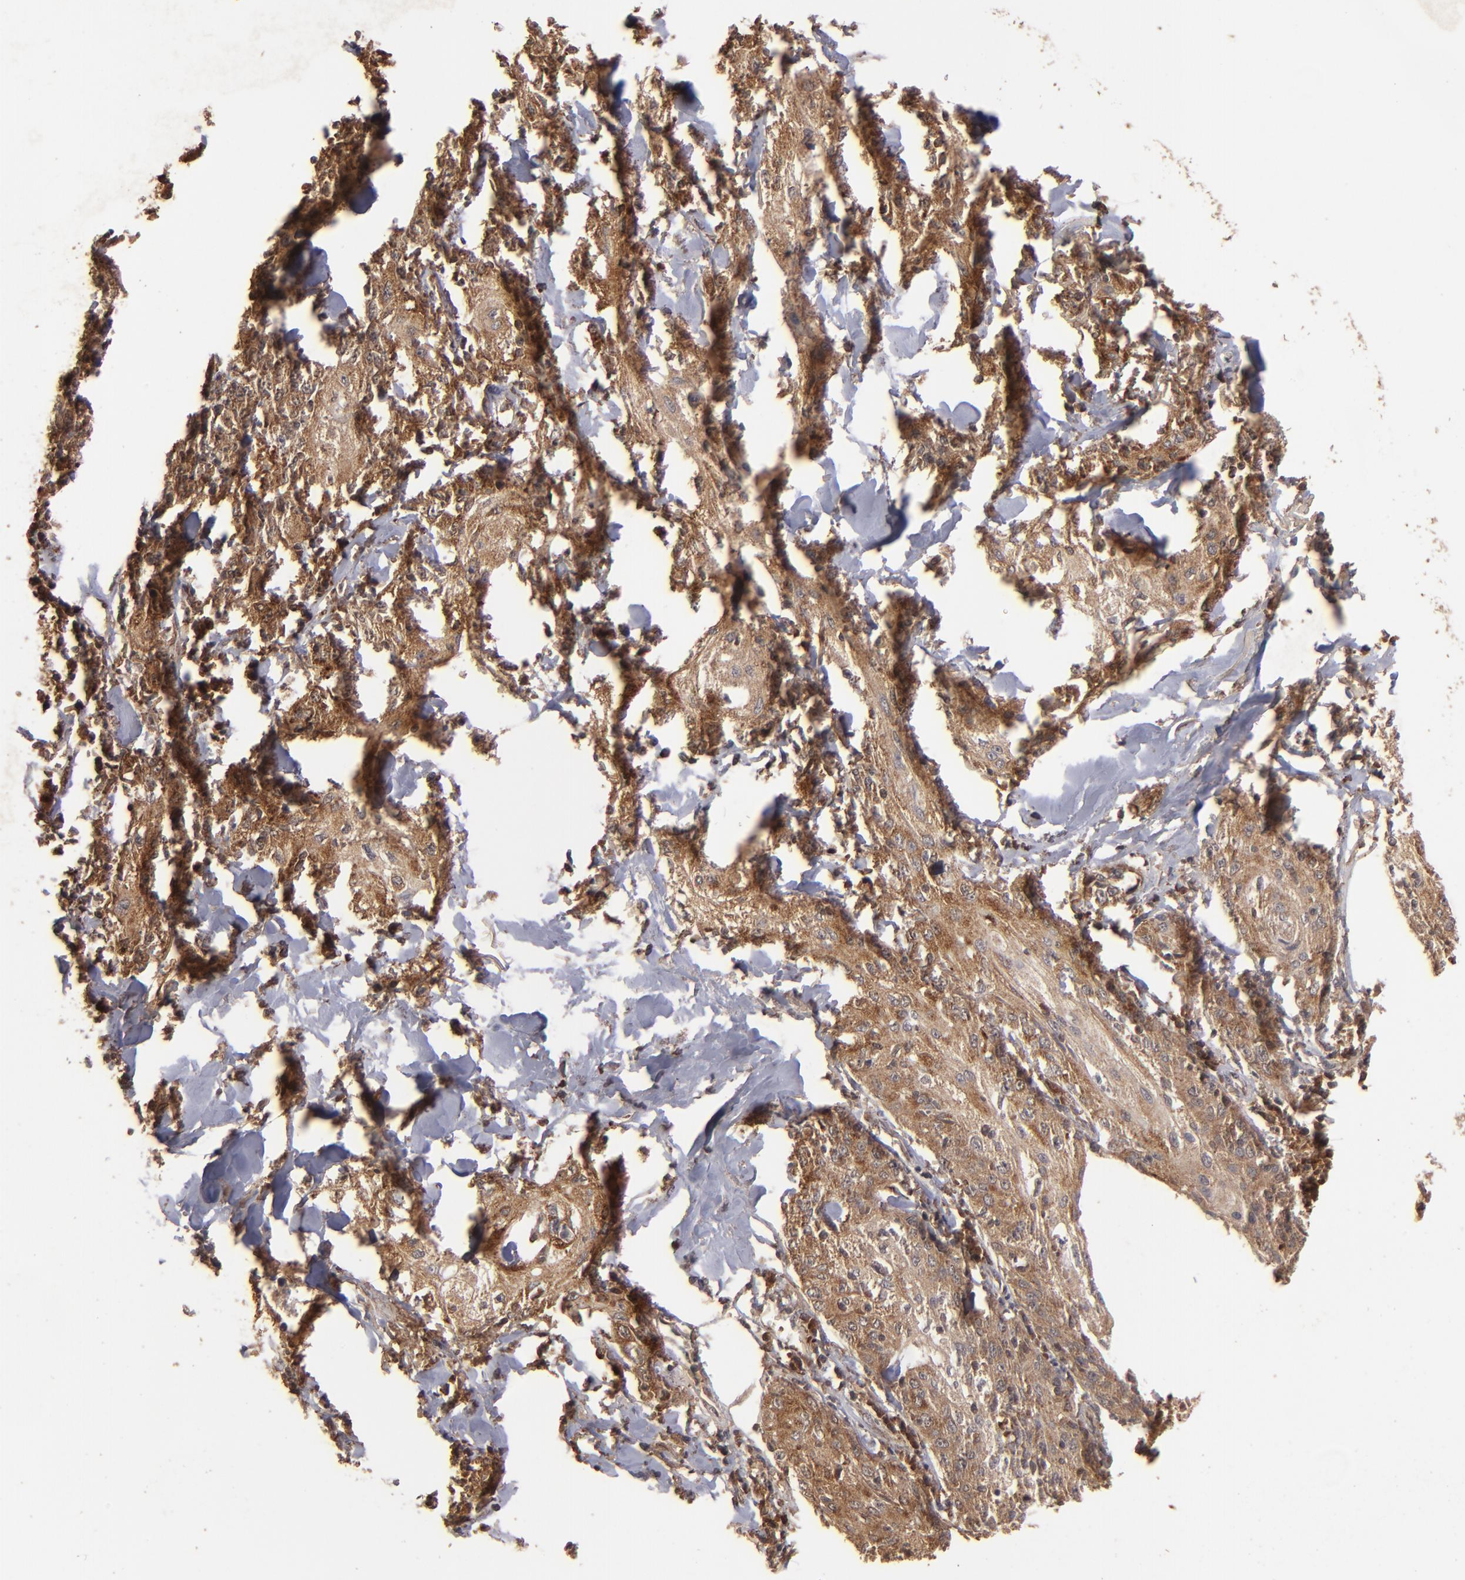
{"staining": {"intensity": "strong", "quantity": ">75%", "location": "cytoplasmic/membranous"}, "tissue": "skin cancer", "cell_type": "Tumor cells", "image_type": "cancer", "snomed": [{"axis": "morphology", "description": "Squamous cell carcinoma, NOS"}, {"axis": "topography", "description": "Skin"}], "caption": "Immunohistochemistry of human squamous cell carcinoma (skin) shows high levels of strong cytoplasmic/membranous staining in approximately >75% of tumor cells.", "gene": "TENM1", "patient": {"sex": "male", "age": 65}}